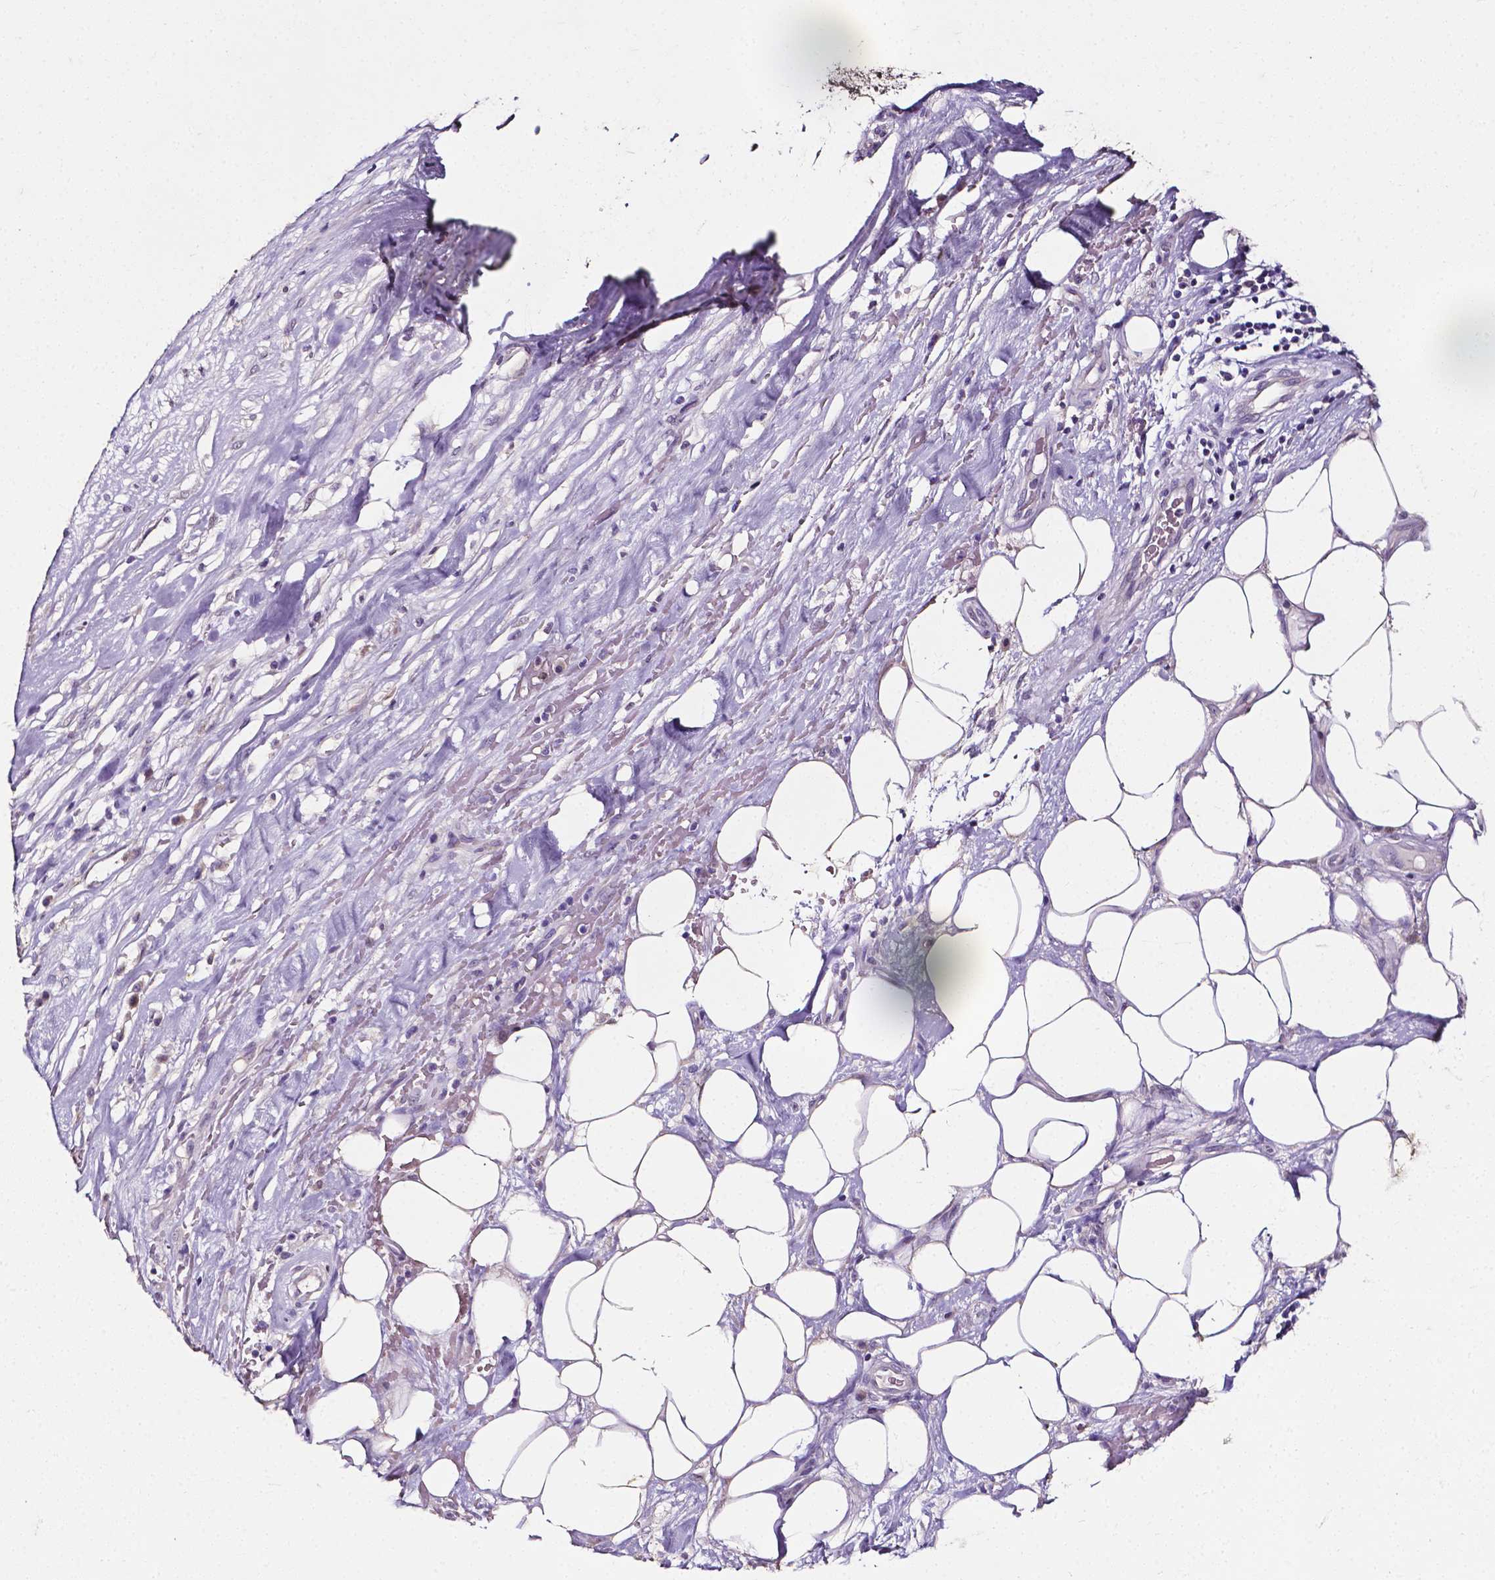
{"staining": {"intensity": "negative", "quantity": "none", "location": "none"}, "tissue": "melanoma", "cell_type": "Tumor cells", "image_type": "cancer", "snomed": [{"axis": "morphology", "description": "Malignant melanoma, Metastatic site"}, {"axis": "topography", "description": "Smooth muscle"}], "caption": "The IHC micrograph has no significant positivity in tumor cells of malignant melanoma (metastatic site) tissue. (Brightfield microscopy of DAB (3,3'-diaminobenzidine) immunohistochemistry (IHC) at high magnification).", "gene": "PSAT1", "patient": {"sex": "male", "age": 41}}